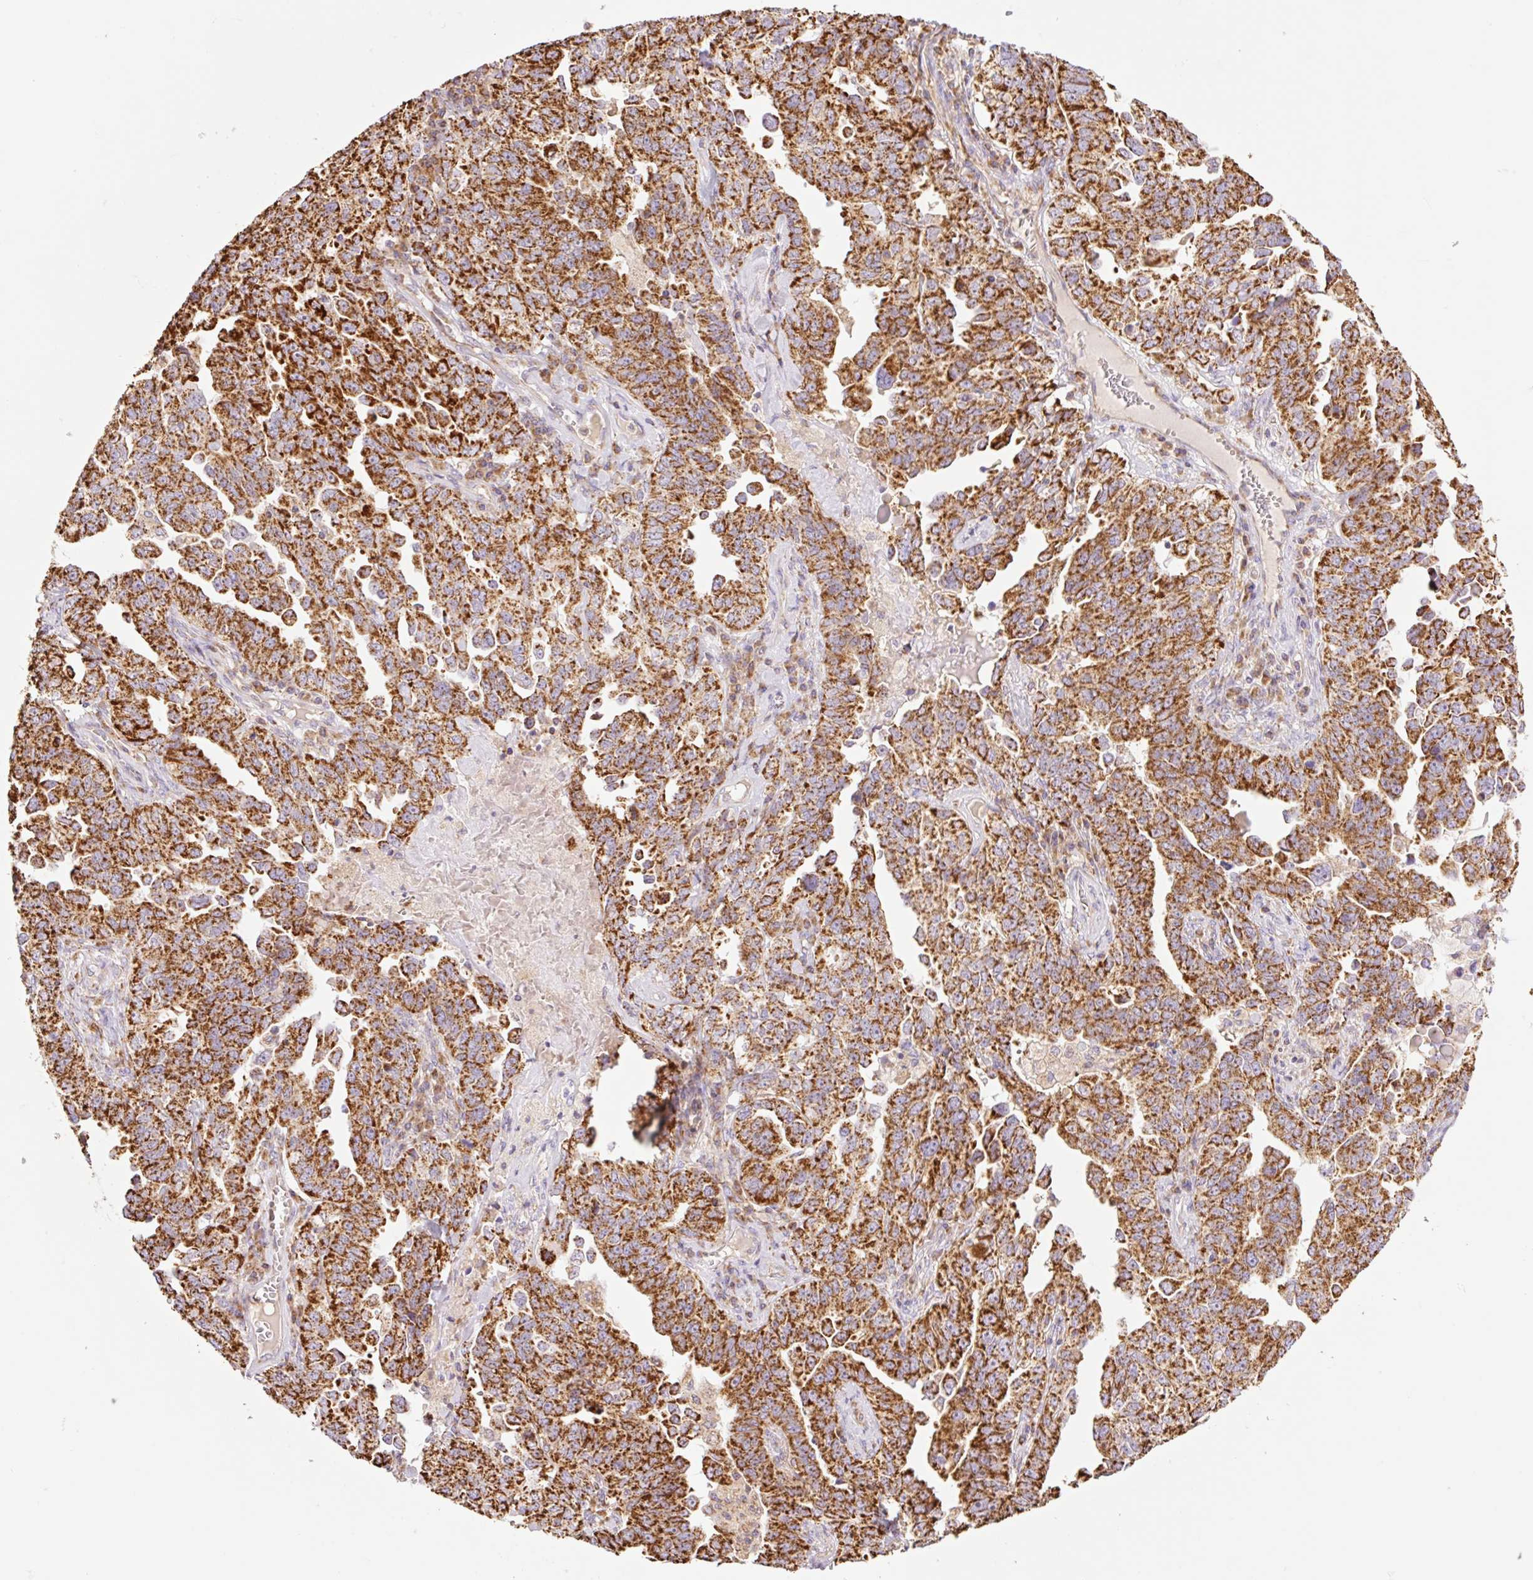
{"staining": {"intensity": "strong", "quantity": ">75%", "location": "cytoplasmic/membranous"}, "tissue": "ovarian cancer", "cell_type": "Tumor cells", "image_type": "cancer", "snomed": [{"axis": "morphology", "description": "Carcinoma, endometroid"}, {"axis": "topography", "description": "Ovary"}], "caption": "IHC of human endometroid carcinoma (ovarian) exhibits high levels of strong cytoplasmic/membranous positivity in approximately >75% of tumor cells. (brown staining indicates protein expression, while blue staining denotes nuclei).", "gene": "GOSR2", "patient": {"sex": "female", "age": 62}}